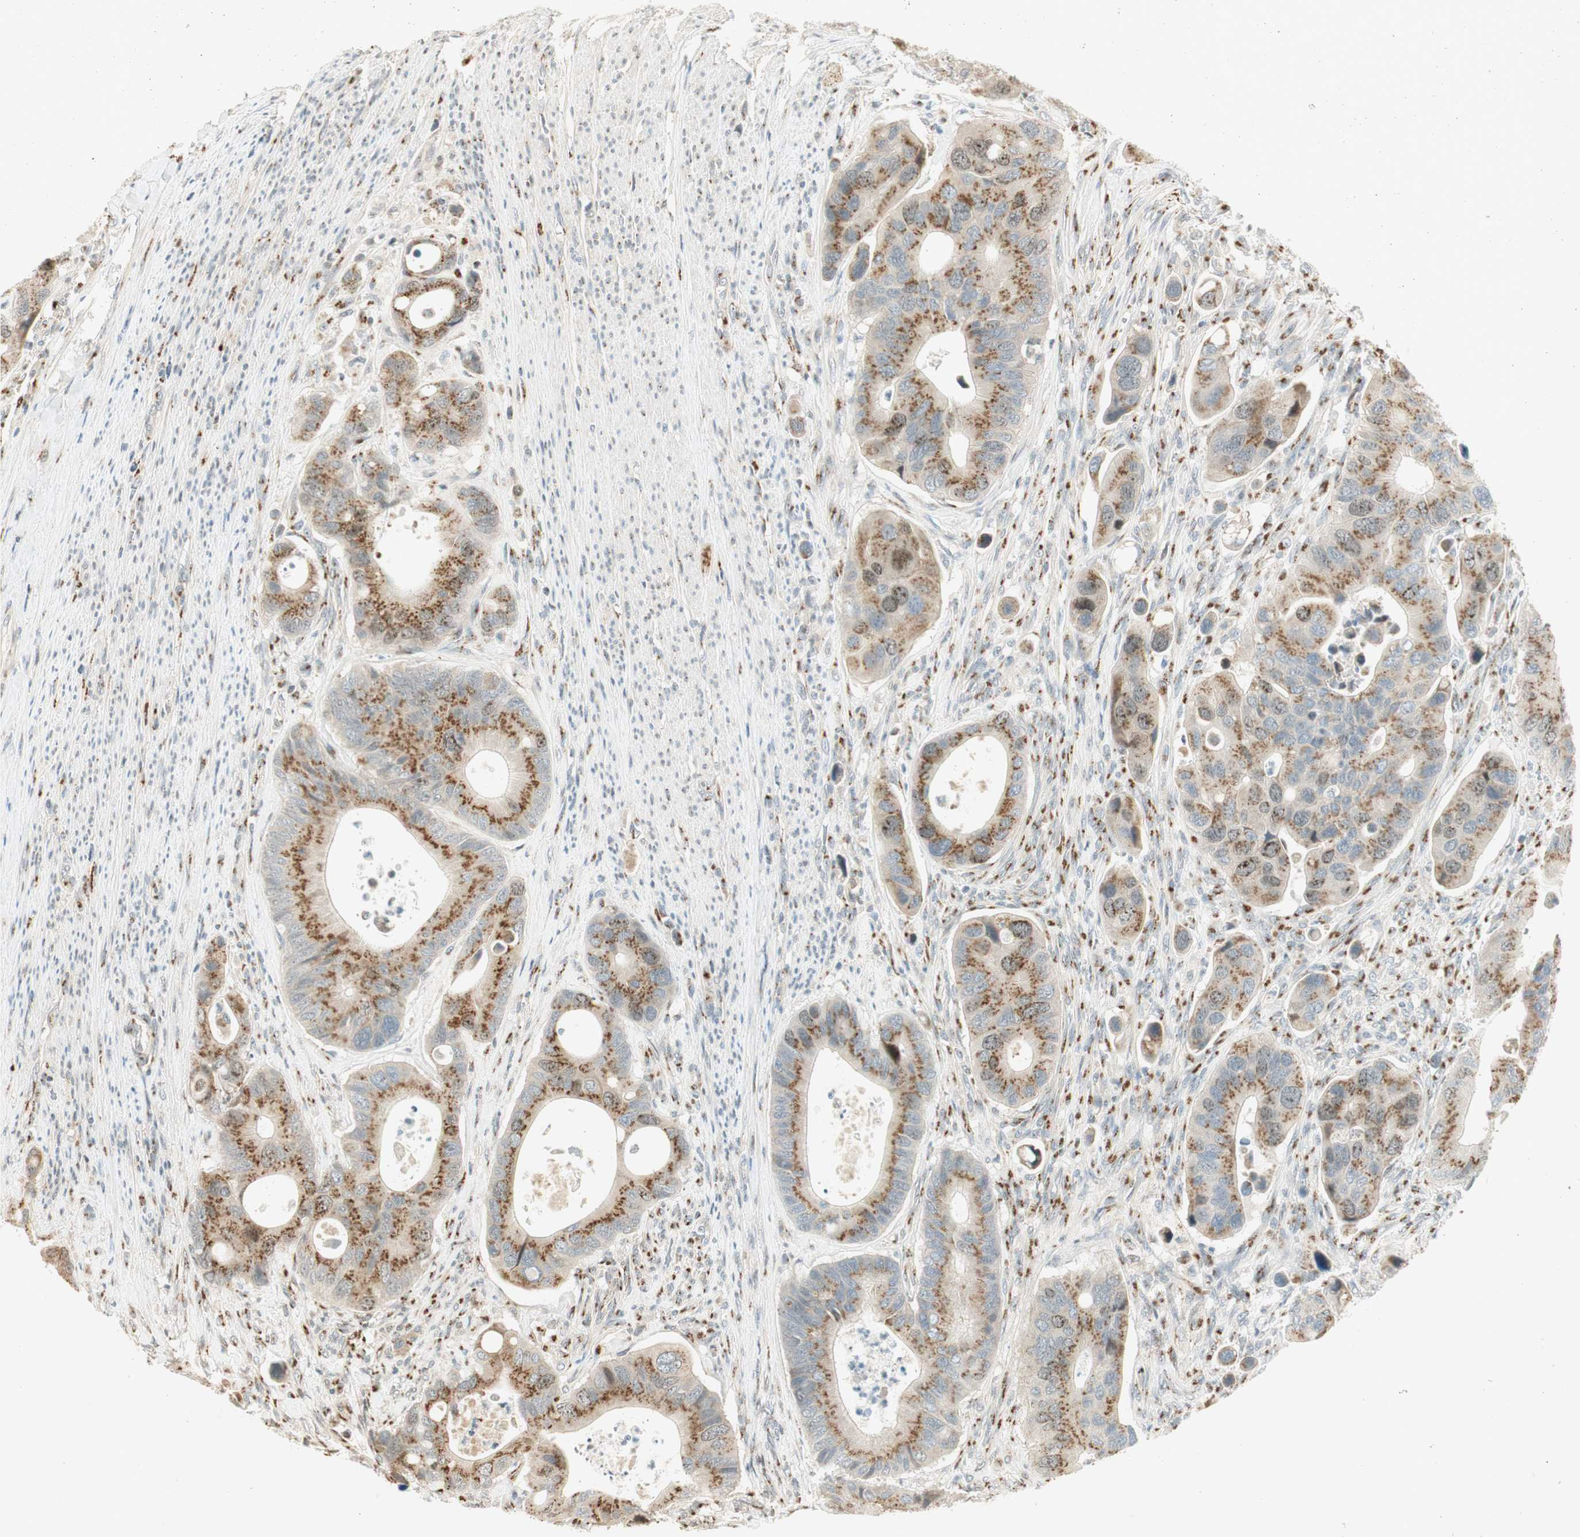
{"staining": {"intensity": "moderate", "quantity": ">75%", "location": "cytoplasmic/membranous"}, "tissue": "colorectal cancer", "cell_type": "Tumor cells", "image_type": "cancer", "snomed": [{"axis": "morphology", "description": "Adenocarcinoma, NOS"}, {"axis": "topography", "description": "Rectum"}], "caption": "About >75% of tumor cells in colorectal adenocarcinoma display moderate cytoplasmic/membranous protein staining as visualized by brown immunohistochemical staining.", "gene": "NEO1", "patient": {"sex": "female", "age": 57}}